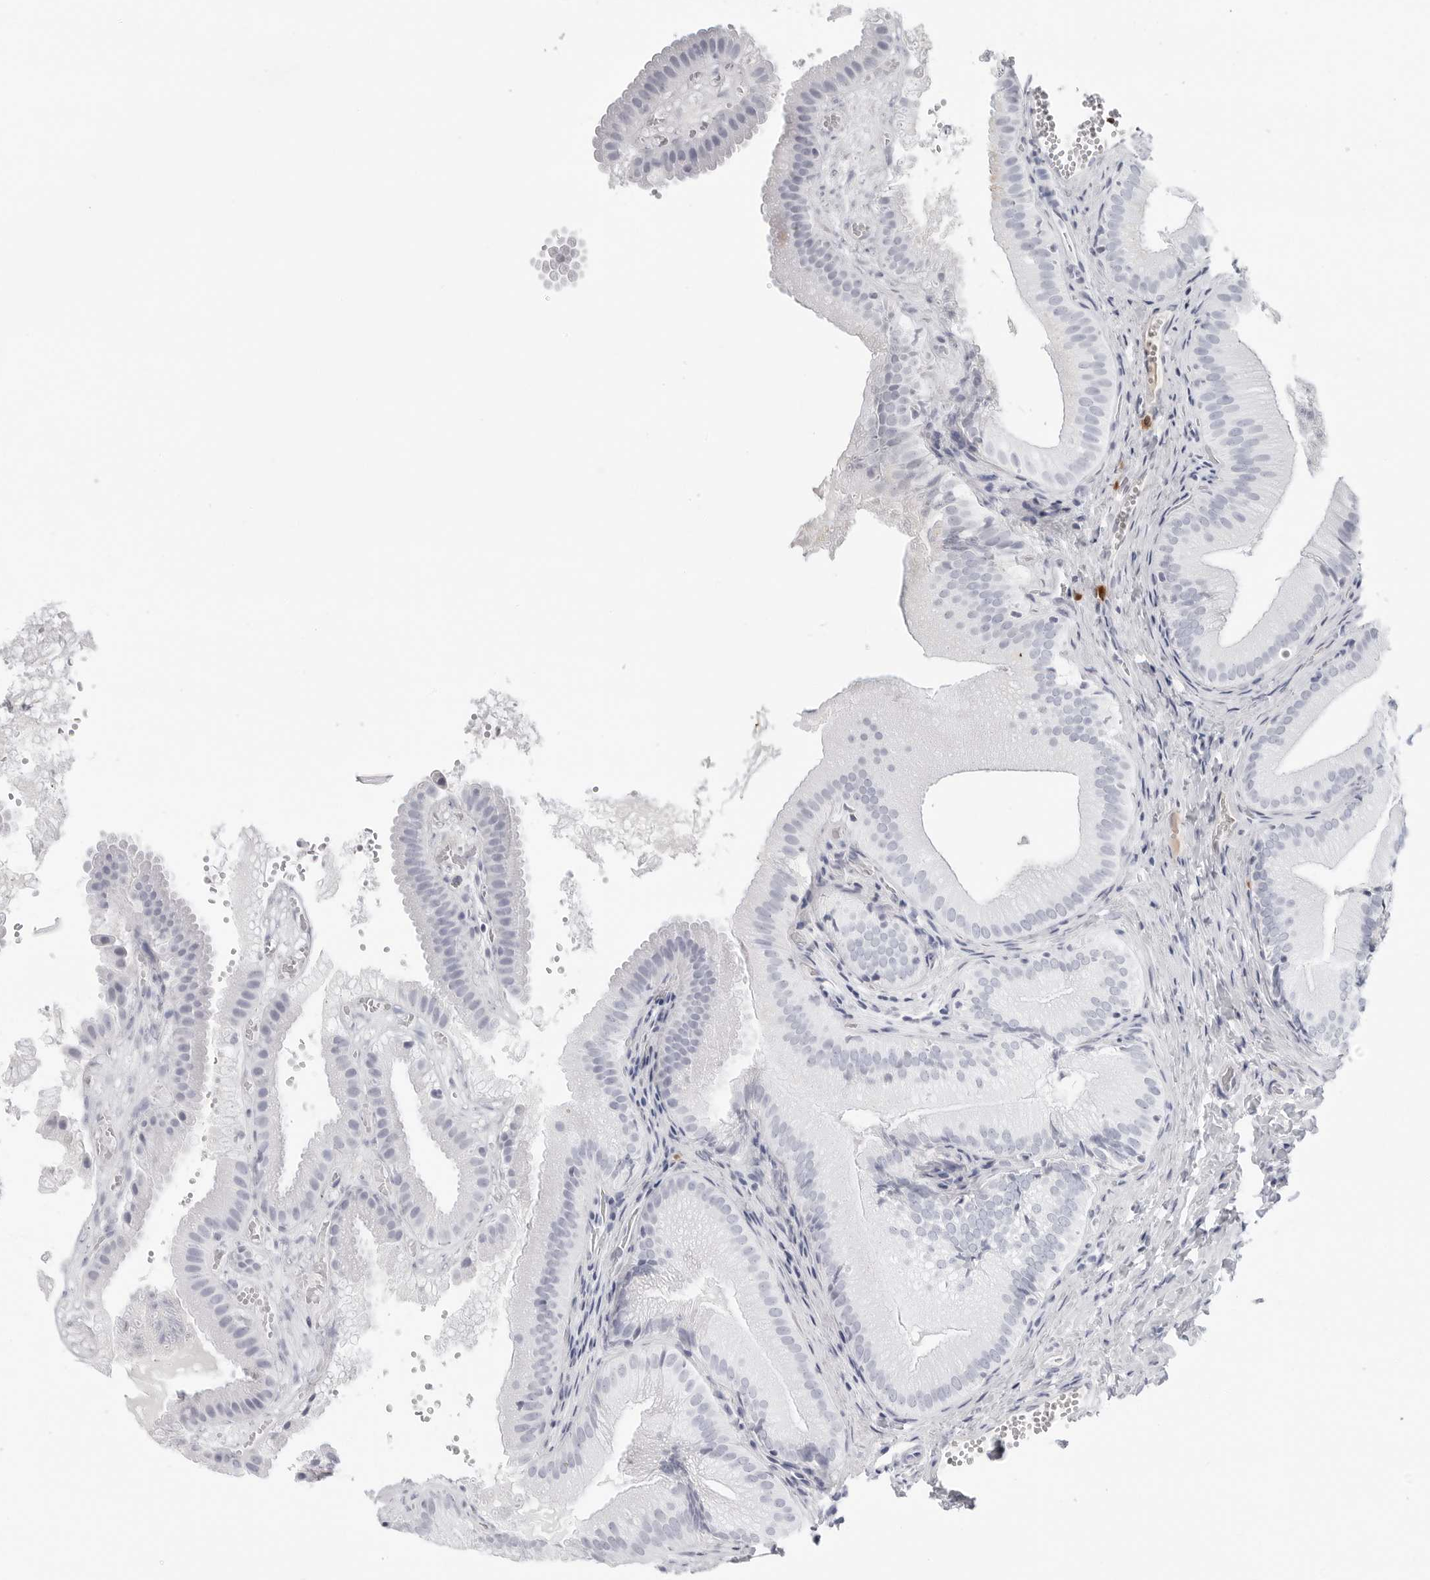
{"staining": {"intensity": "negative", "quantity": "none", "location": "none"}, "tissue": "gallbladder", "cell_type": "Glandular cells", "image_type": "normal", "snomed": [{"axis": "morphology", "description": "Normal tissue, NOS"}, {"axis": "topography", "description": "Gallbladder"}], "caption": "This is a image of IHC staining of normal gallbladder, which shows no staining in glandular cells.", "gene": "AMPD1", "patient": {"sex": "female", "age": 30}}